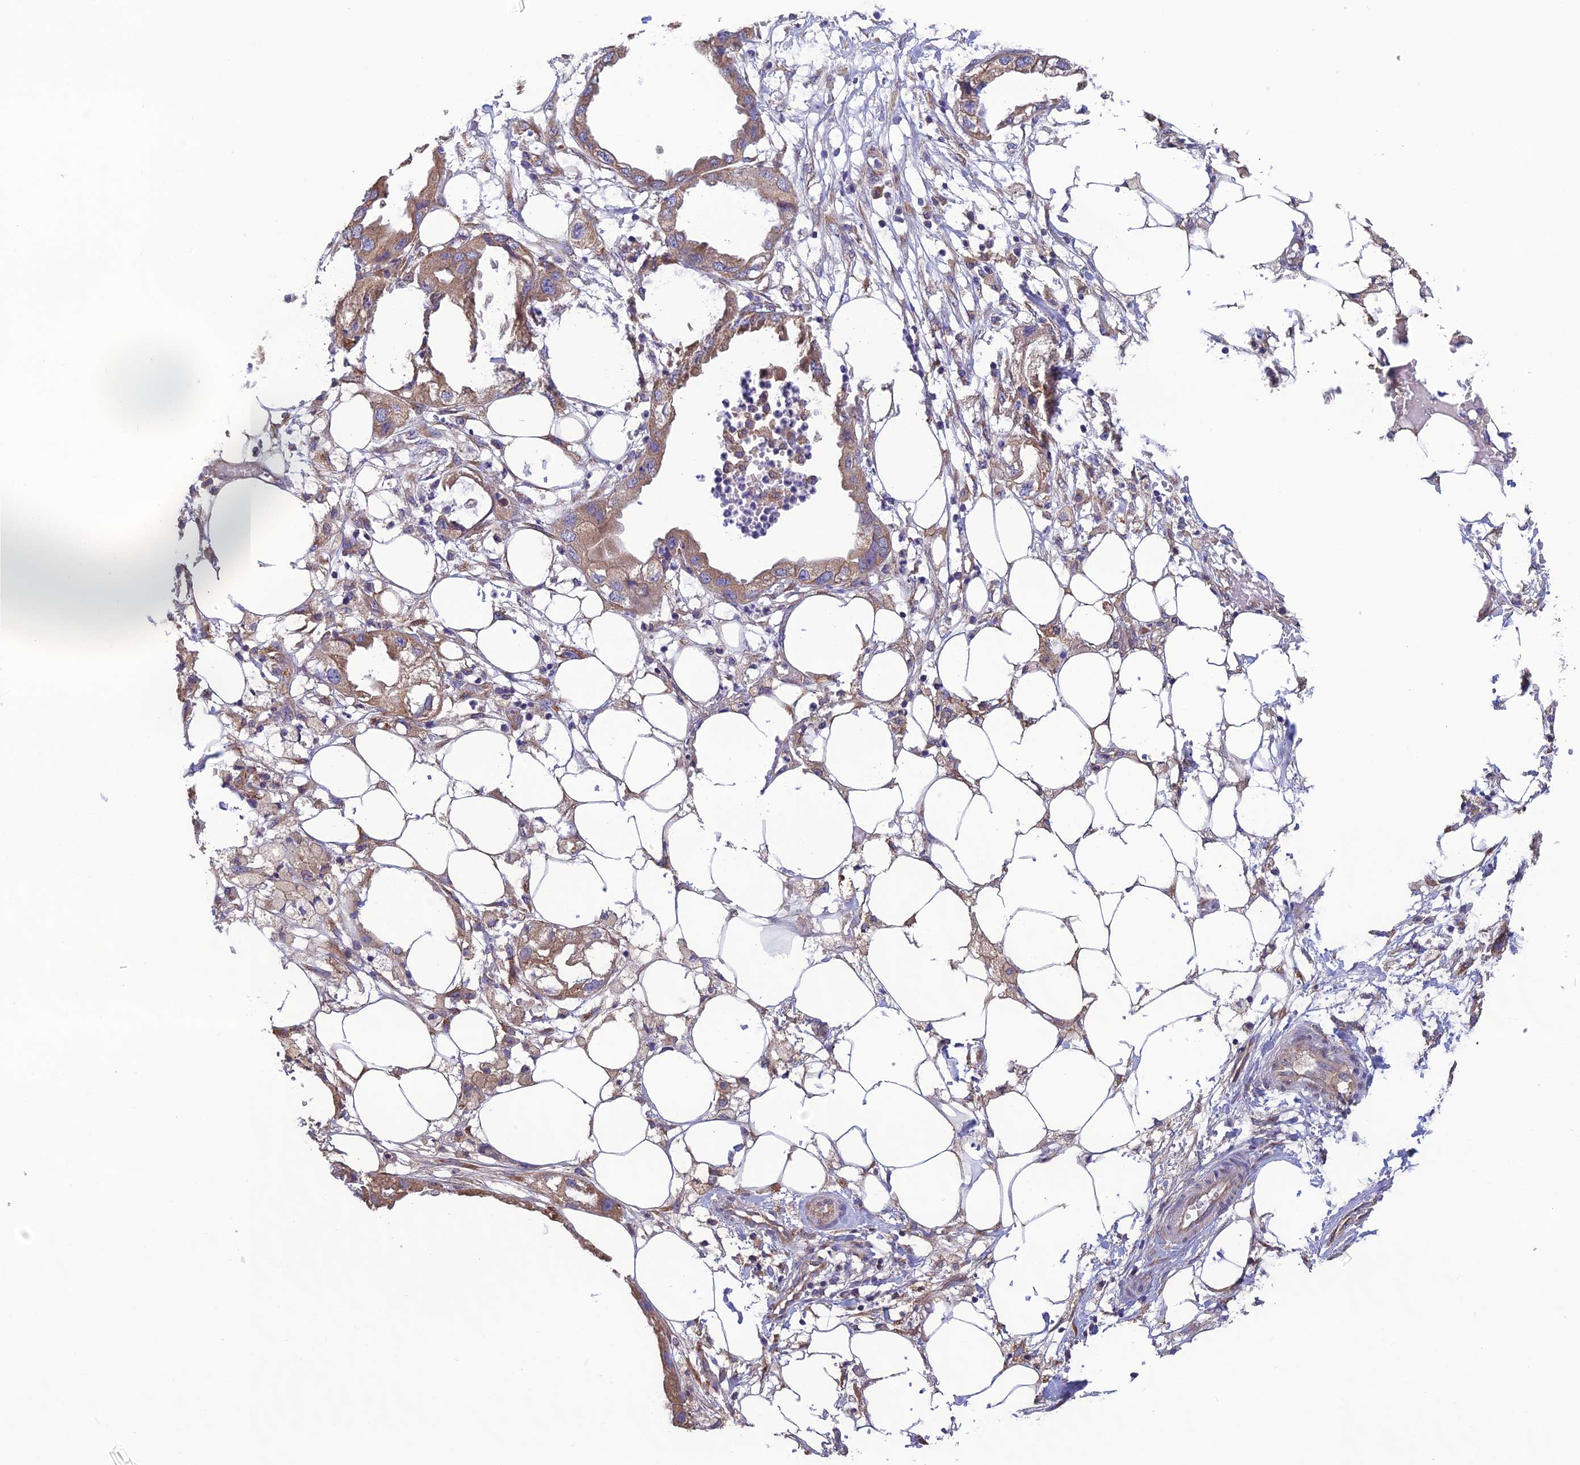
{"staining": {"intensity": "moderate", "quantity": ">75%", "location": "cytoplasmic/membranous"}, "tissue": "endometrial cancer", "cell_type": "Tumor cells", "image_type": "cancer", "snomed": [{"axis": "morphology", "description": "Adenocarcinoma, NOS"}, {"axis": "morphology", "description": "Adenocarcinoma, metastatic, NOS"}, {"axis": "topography", "description": "Adipose tissue"}, {"axis": "topography", "description": "Endometrium"}], "caption": "Immunohistochemical staining of human endometrial metastatic adenocarcinoma exhibits medium levels of moderate cytoplasmic/membranous expression in about >75% of tumor cells.", "gene": "MRNIP", "patient": {"sex": "female", "age": 67}}